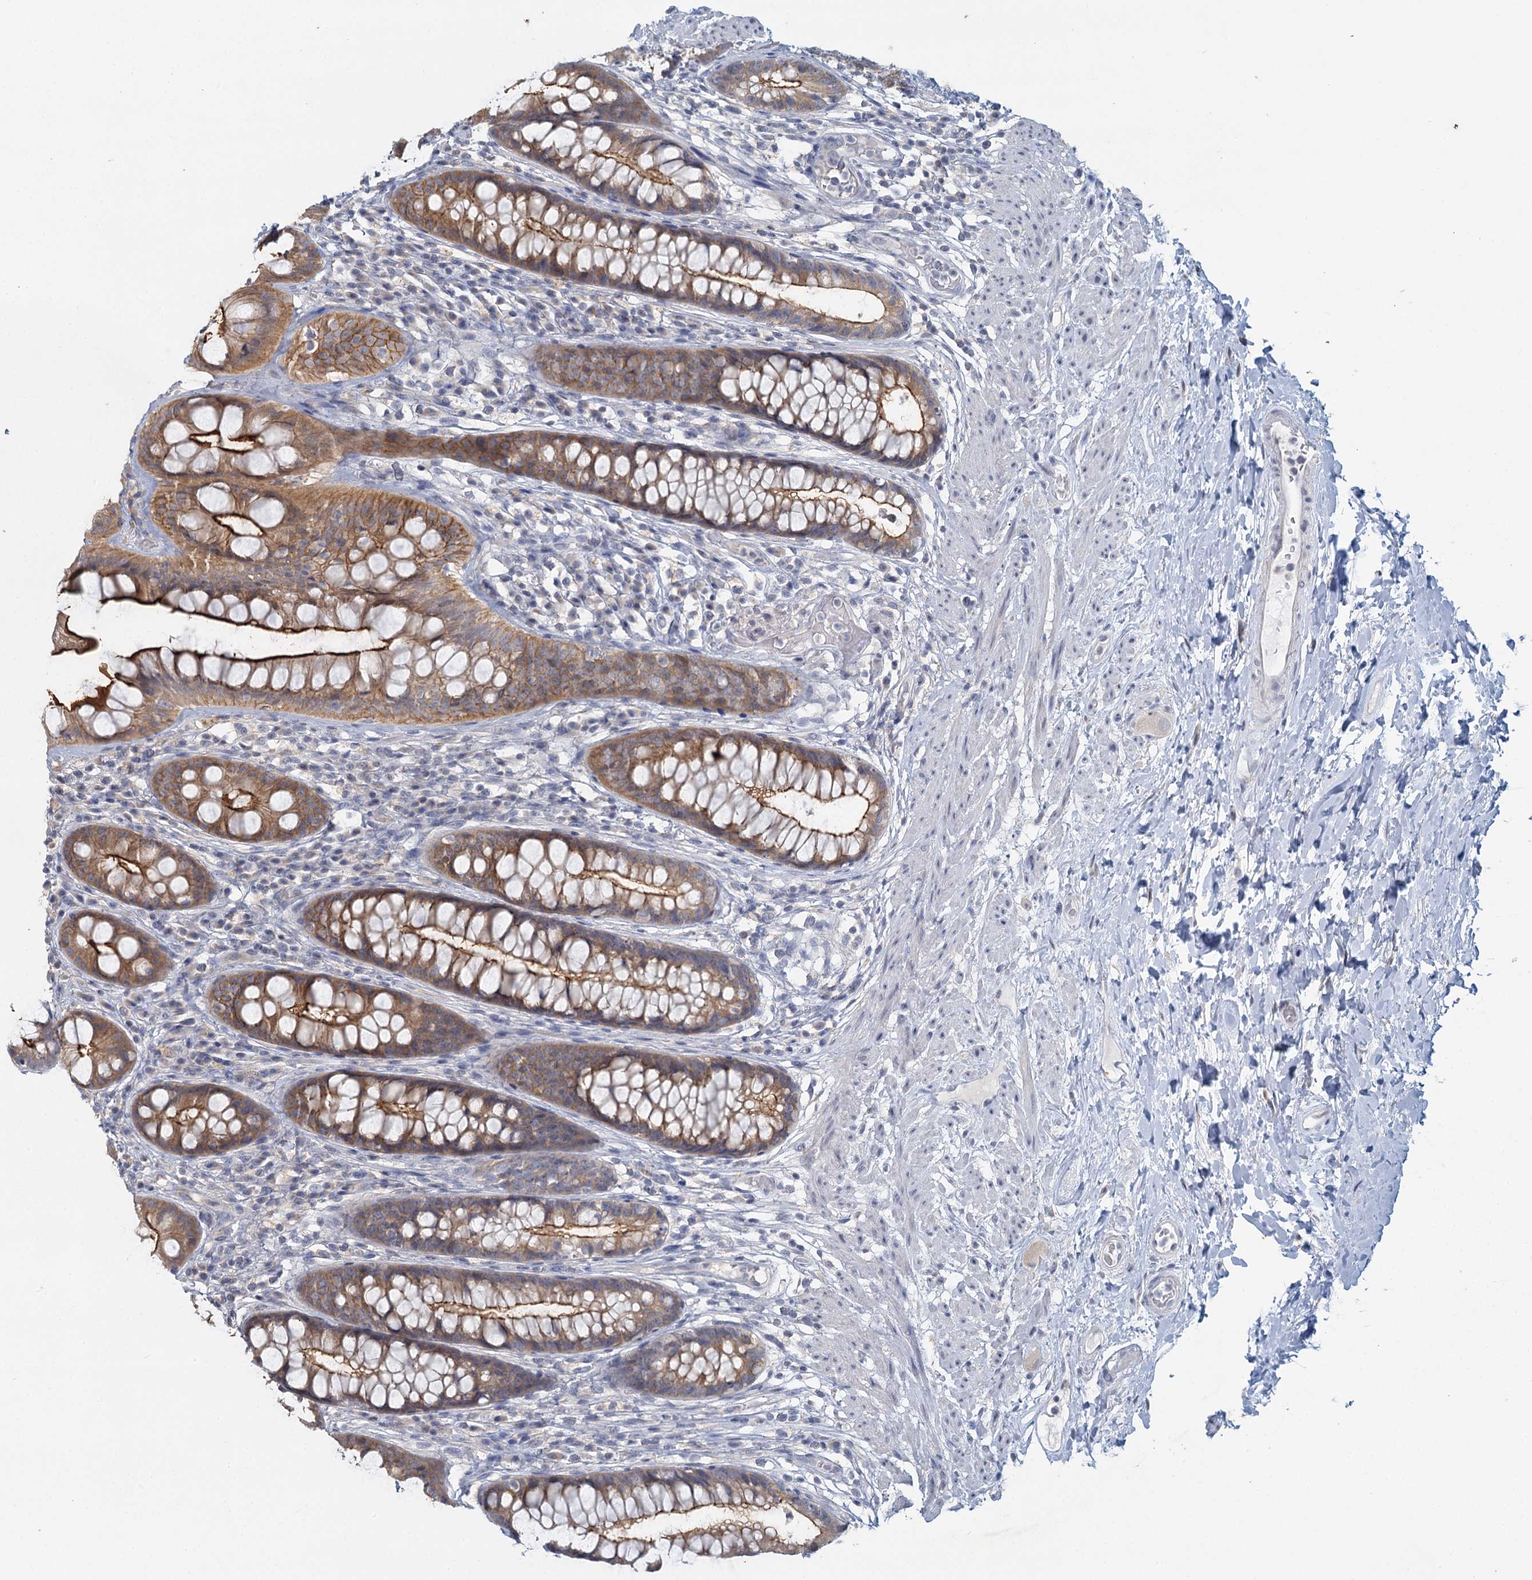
{"staining": {"intensity": "moderate", "quantity": ">75%", "location": "cytoplasmic/membranous"}, "tissue": "rectum", "cell_type": "Glandular cells", "image_type": "normal", "snomed": [{"axis": "morphology", "description": "Normal tissue, NOS"}, {"axis": "topography", "description": "Rectum"}], "caption": "Immunohistochemistry (IHC) of unremarkable rectum exhibits medium levels of moderate cytoplasmic/membranous positivity in approximately >75% of glandular cells.", "gene": "MYO7B", "patient": {"sex": "male", "age": 74}}